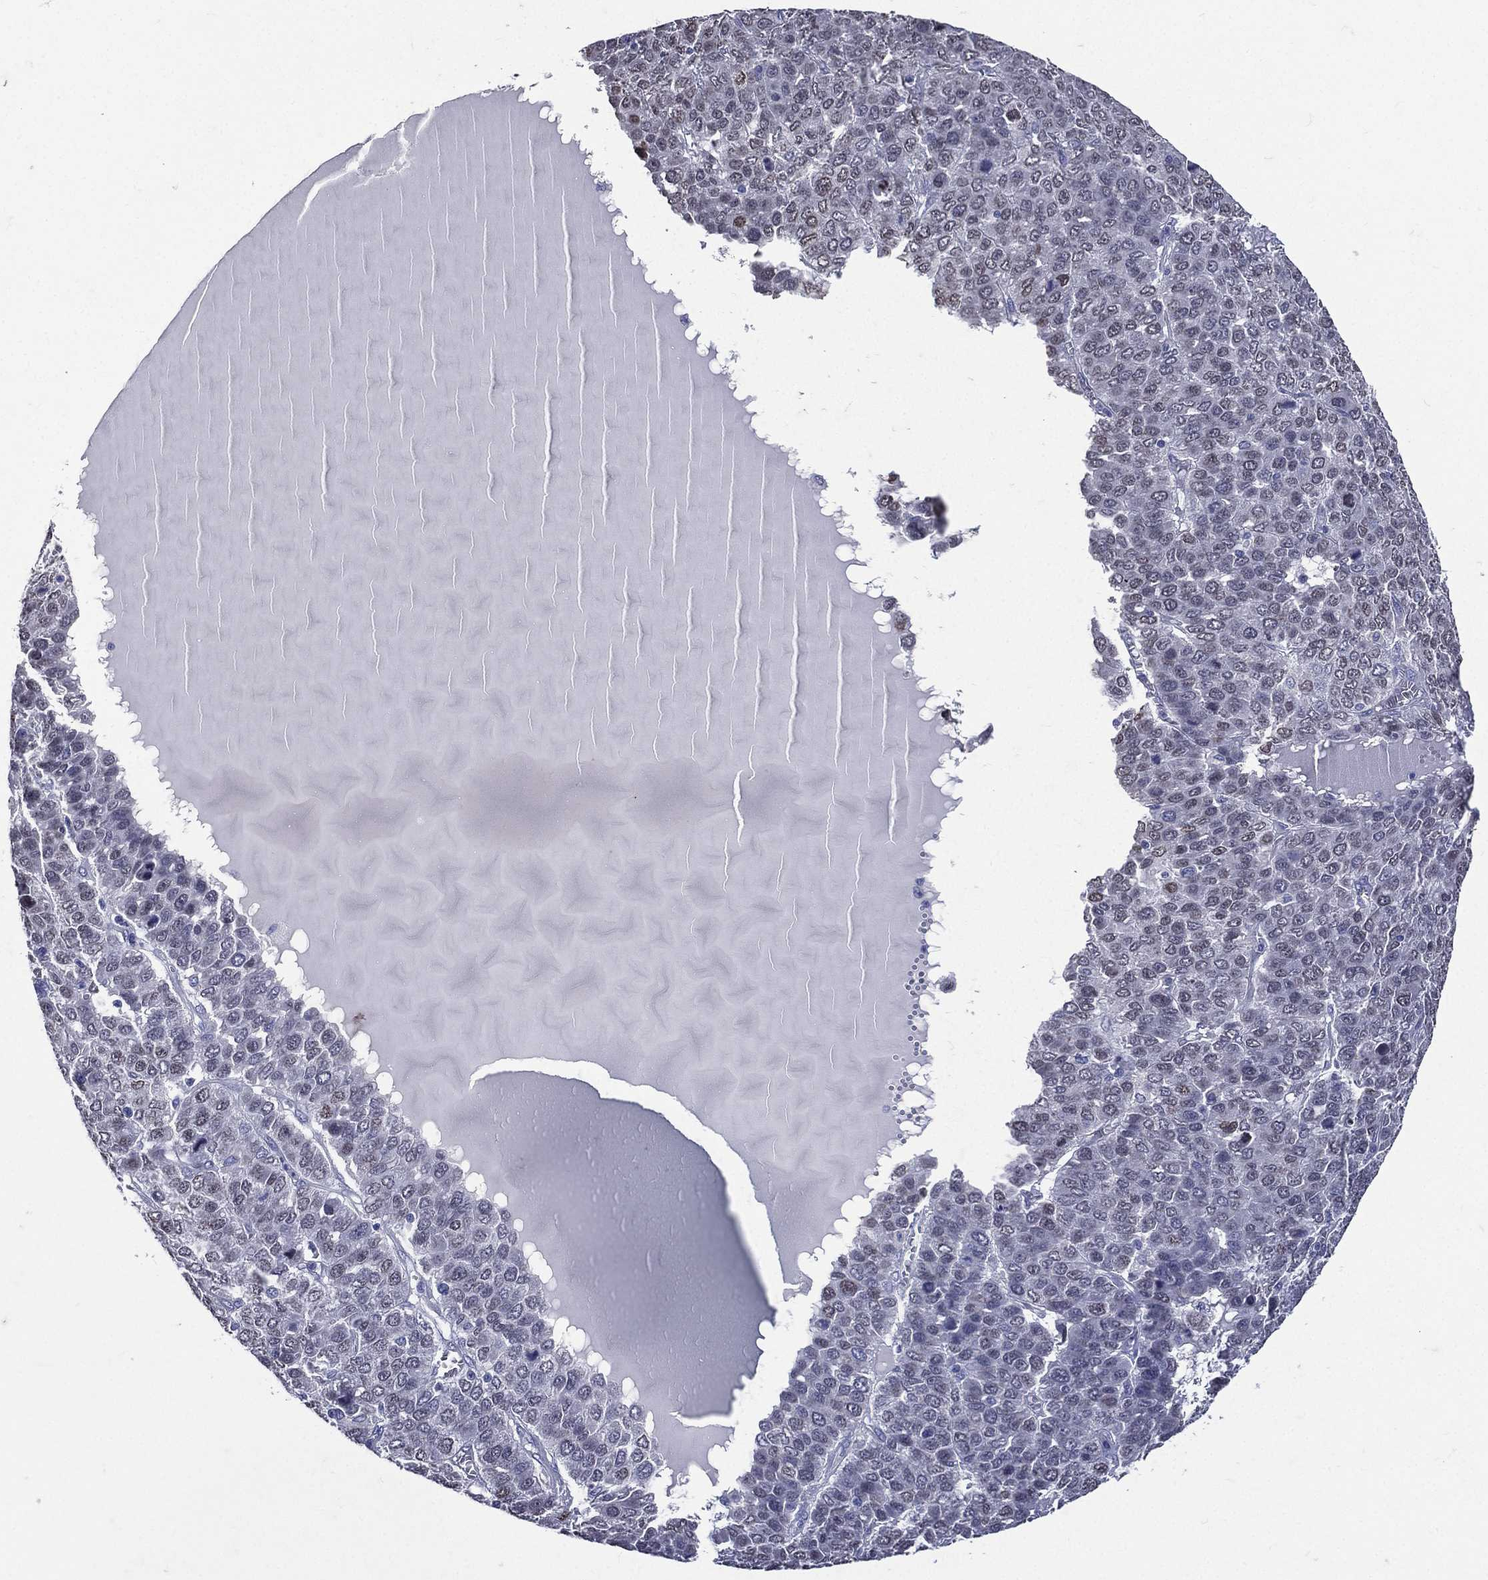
{"staining": {"intensity": "weak", "quantity": "<25%", "location": "nuclear"}, "tissue": "liver cancer", "cell_type": "Tumor cells", "image_type": "cancer", "snomed": [{"axis": "morphology", "description": "Carcinoma, Hepatocellular, NOS"}, {"axis": "topography", "description": "Liver"}], "caption": "Immunohistochemistry (IHC) of liver hepatocellular carcinoma displays no staining in tumor cells.", "gene": "TGM1", "patient": {"sex": "male", "age": 69}}